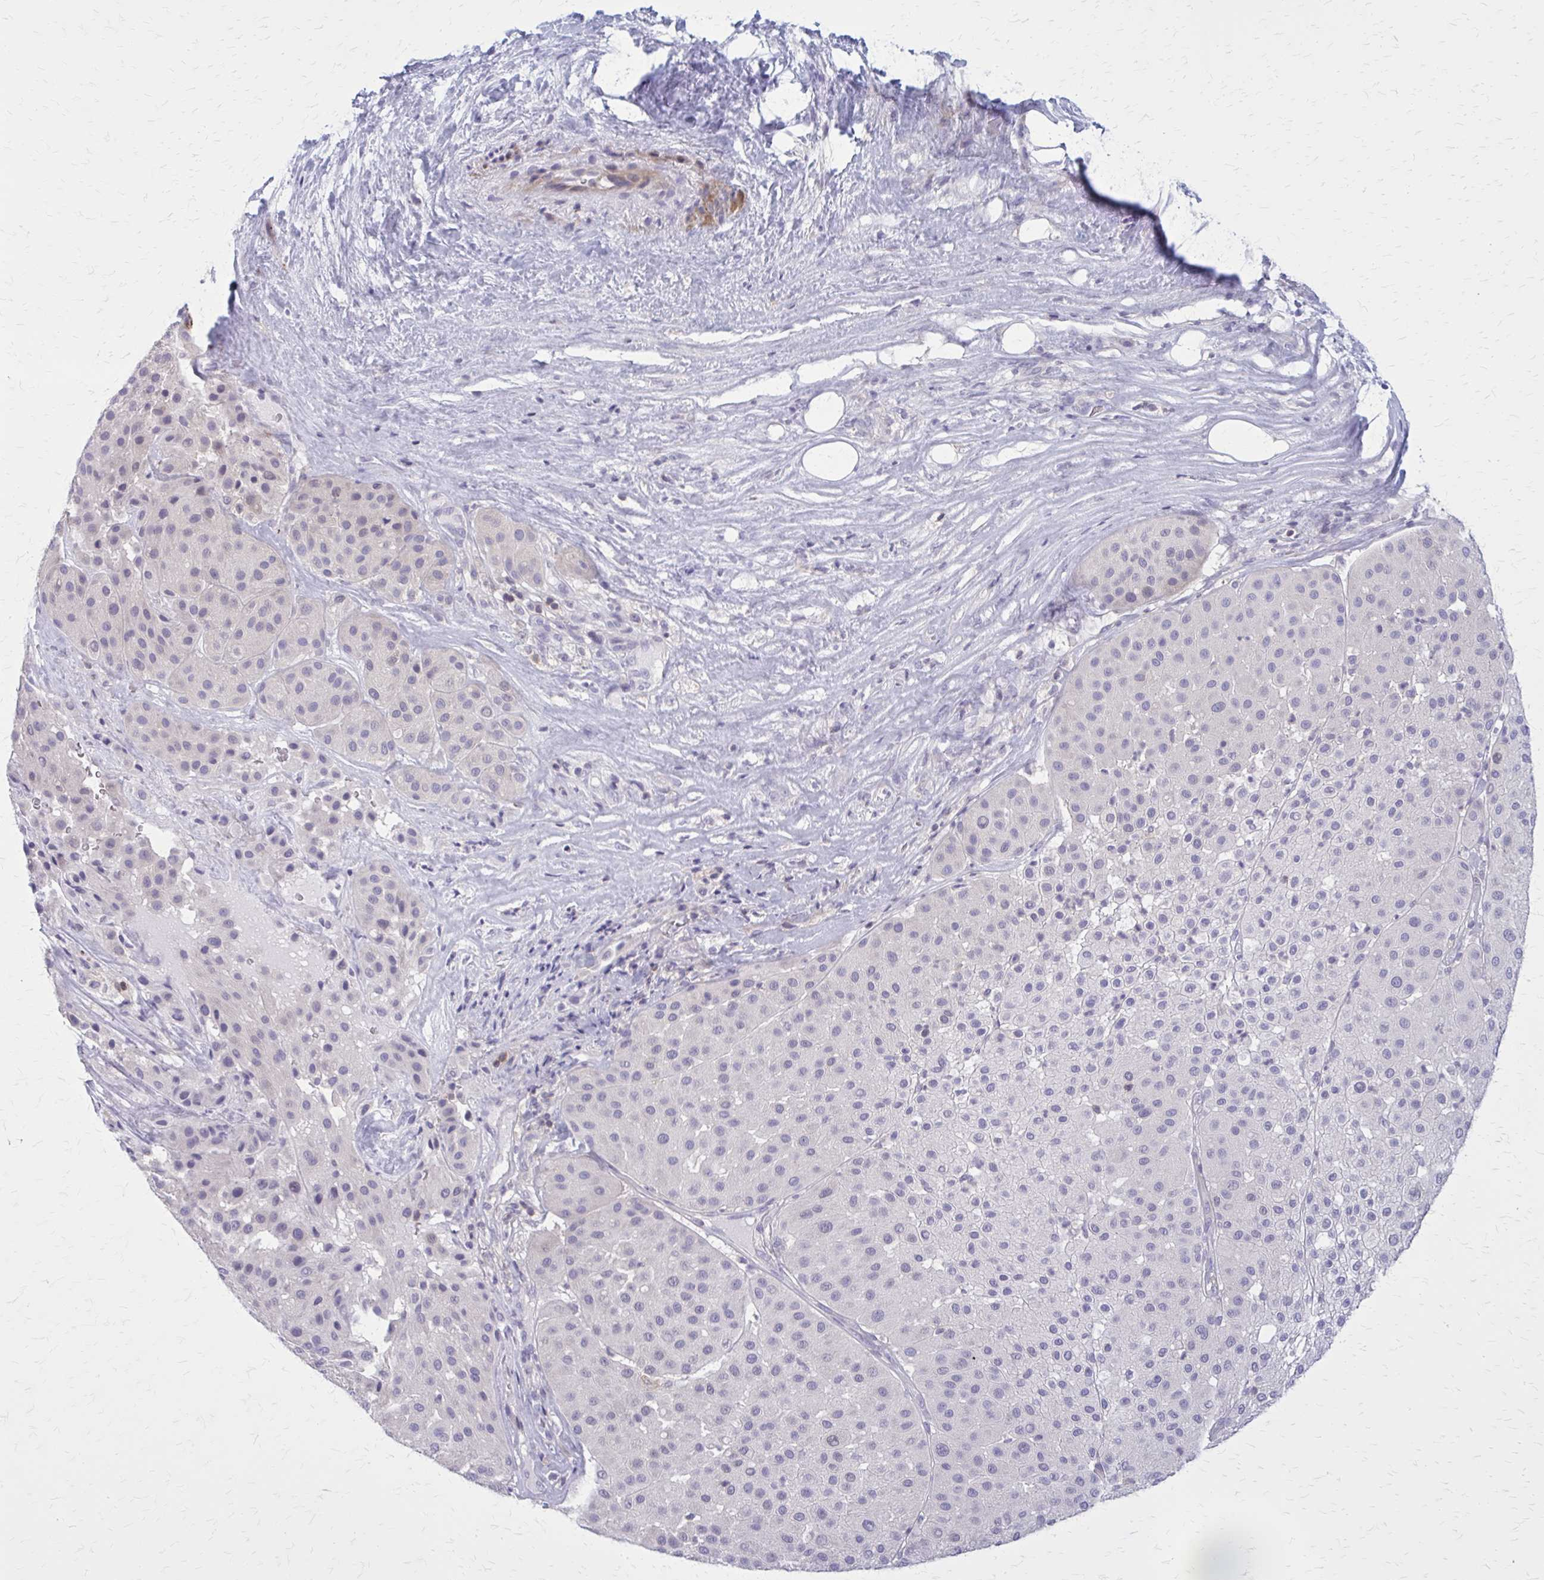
{"staining": {"intensity": "negative", "quantity": "none", "location": "none"}, "tissue": "melanoma", "cell_type": "Tumor cells", "image_type": "cancer", "snomed": [{"axis": "morphology", "description": "Malignant melanoma, Metastatic site"}, {"axis": "topography", "description": "Smooth muscle"}], "caption": "Image shows no protein positivity in tumor cells of malignant melanoma (metastatic site) tissue.", "gene": "PITPNM1", "patient": {"sex": "male", "age": 41}}